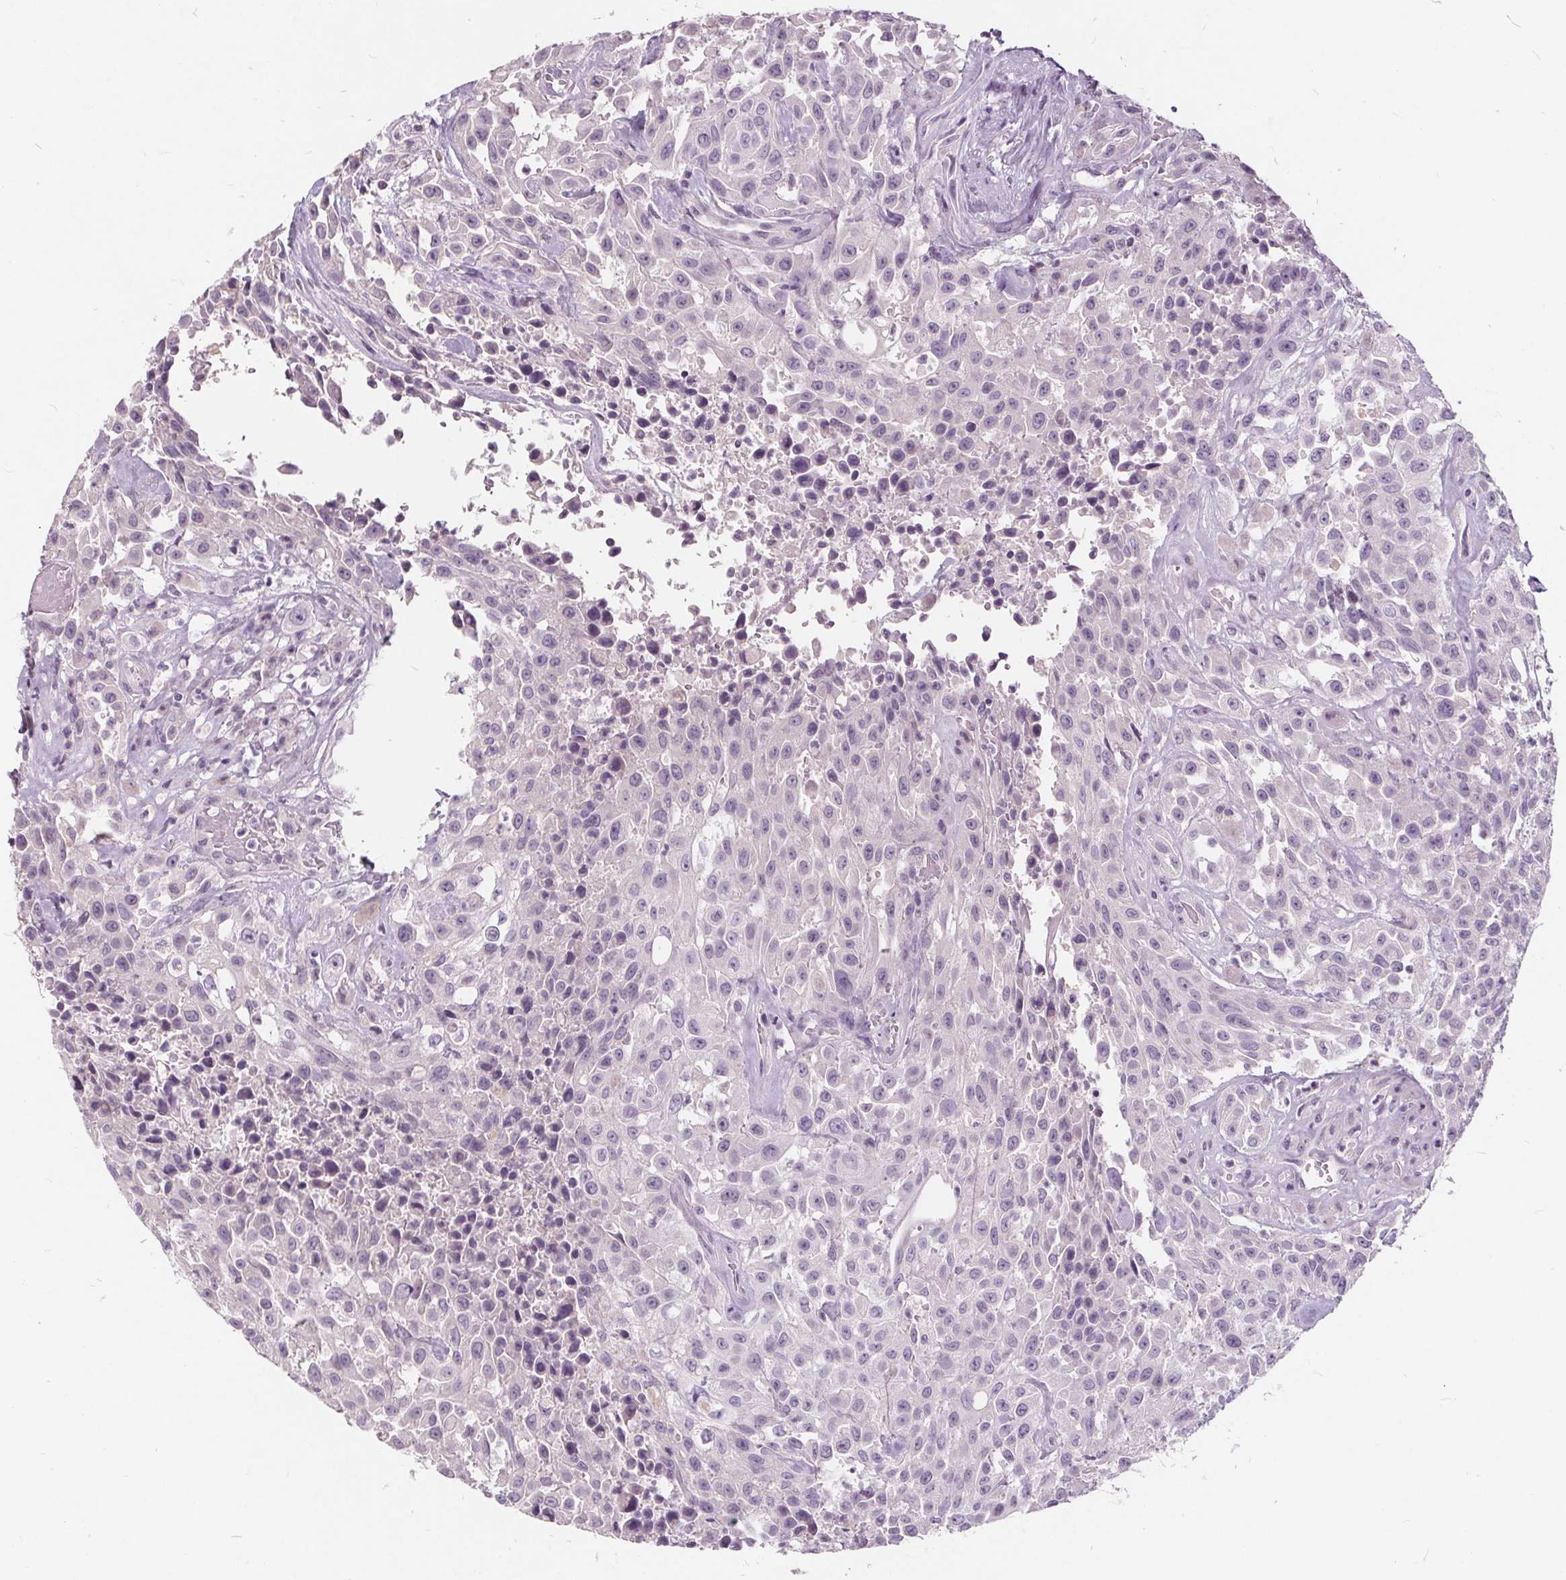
{"staining": {"intensity": "negative", "quantity": "none", "location": "none"}, "tissue": "urothelial cancer", "cell_type": "Tumor cells", "image_type": "cancer", "snomed": [{"axis": "morphology", "description": "Urothelial carcinoma, High grade"}, {"axis": "topography", "description": "Urinary bladder"}], "caption": "Immunohistochemistry (IHC) of high-grade urothelial carcinoma displays no expression in tumor cells.", "gene": "PLA2G2E", "patient": {"sex": "male", "age": 79}}